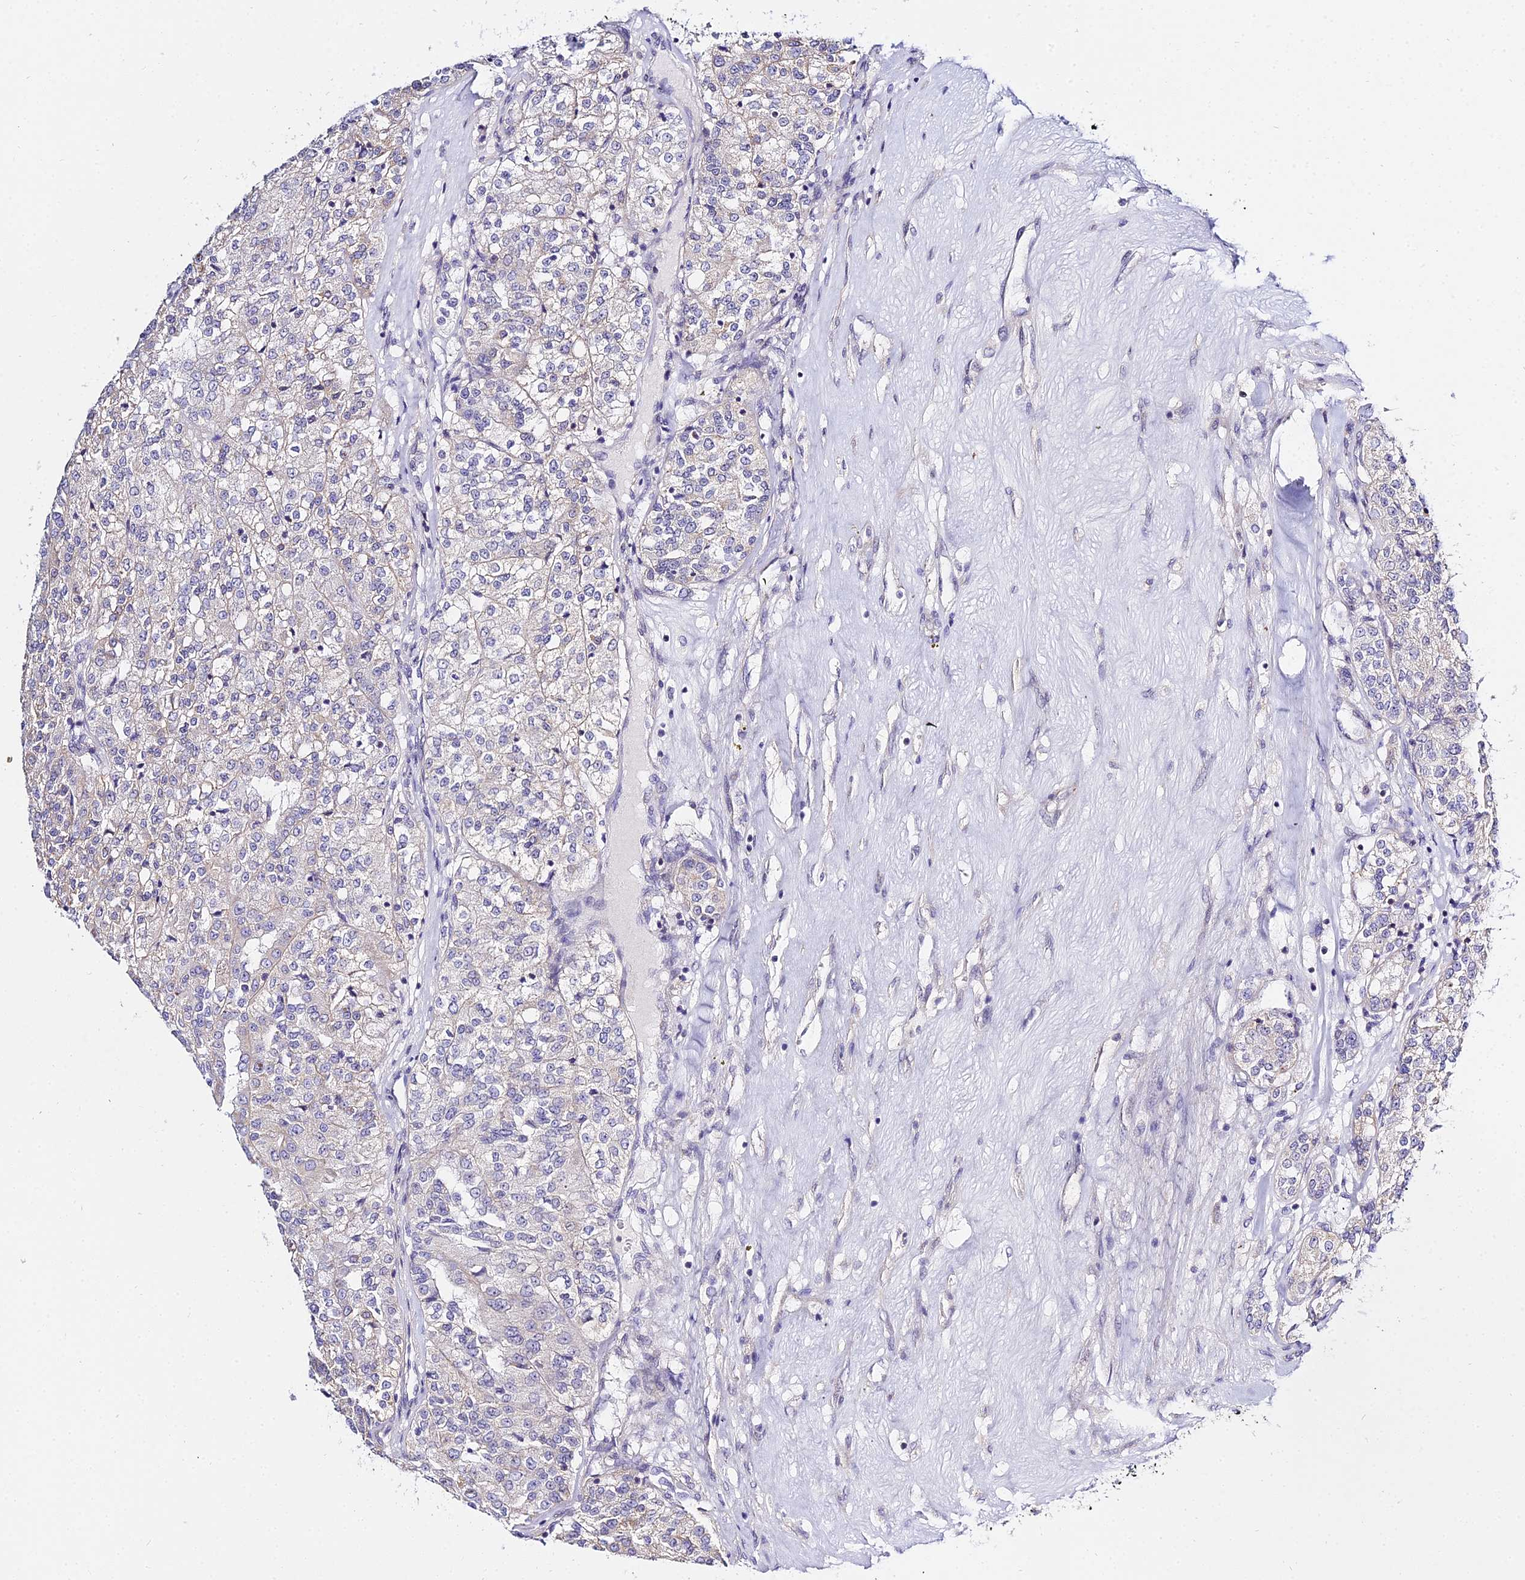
{"staining": {"intensity": "negative", "quantity": "none", "location": "none"}, "tissue": "renal cancer", "cell_type": "Tumor cells", "image_type": "cancer", "snomed": [{"axis": "morphology", "description": "Adenocarcinoma, NOS"}, {"axis": "topography", "description": "Kidney"}], "caption": "A high-resolution histopathology image shows immunohistochemistry (IHC) staining of renal adenocarcinoma, which reveals no significant expression in tumor cells.", "gene": "ZNF628", "patient": {"sex": "female", "age": 63}}